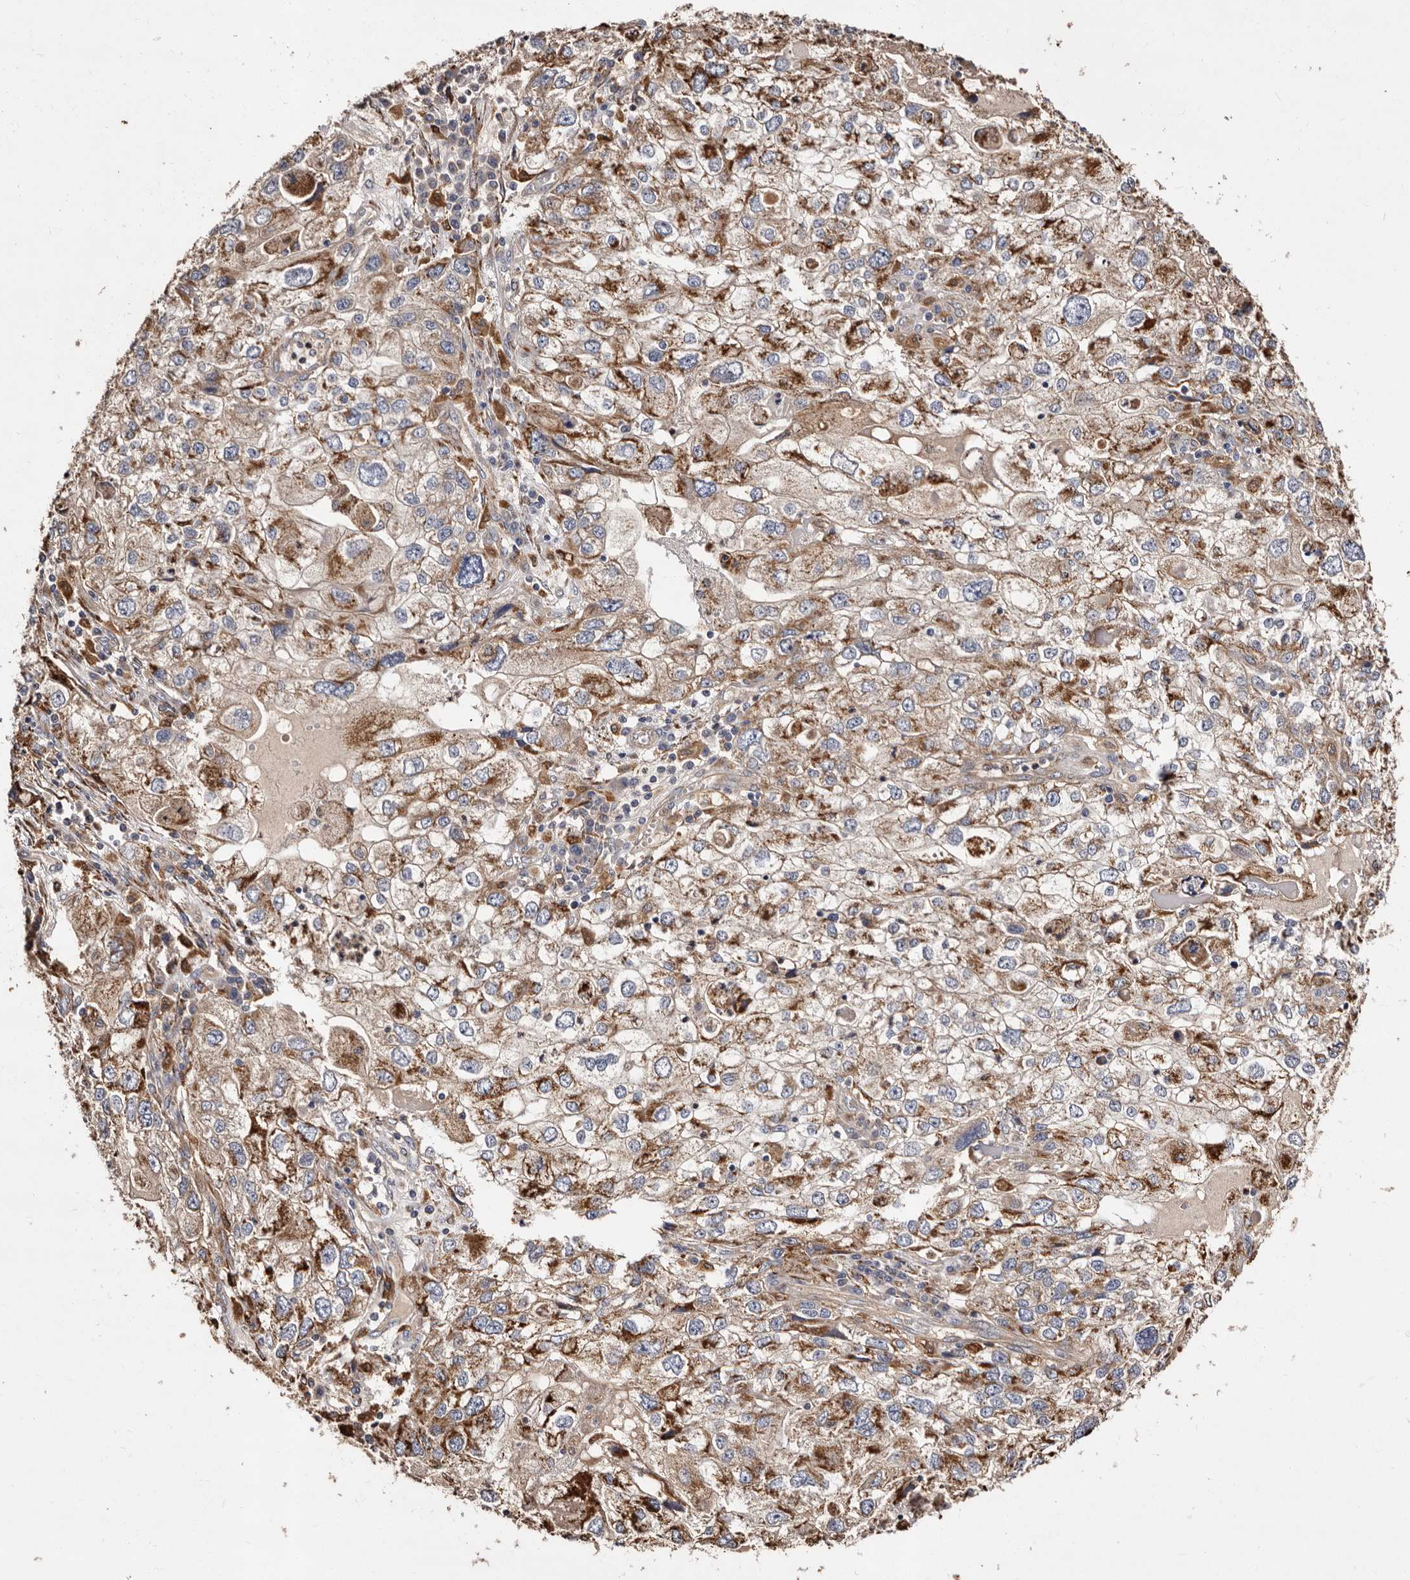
{"staining": {"intensity": "moderate", "quantity": ">75%", "location": "cytoplasmic/membranous"}, "tissue": "endometrial cancer", "cell_type": "Tumor cells", "image_type": "cancer", "snomed": [{"axis": "morphology", "description": "Adenocarcinoma, NOS"}, {"axis": "topography", "description": "Endometrium"}], "caption": "Adenocarcinoma (endometrial) stained with IHC reveals moderate cytoplasmic/membranous staining in approximately >75% of tumor cells.", "gene": "LUZP1", "patient": {"sex": "female", "age": 49}}